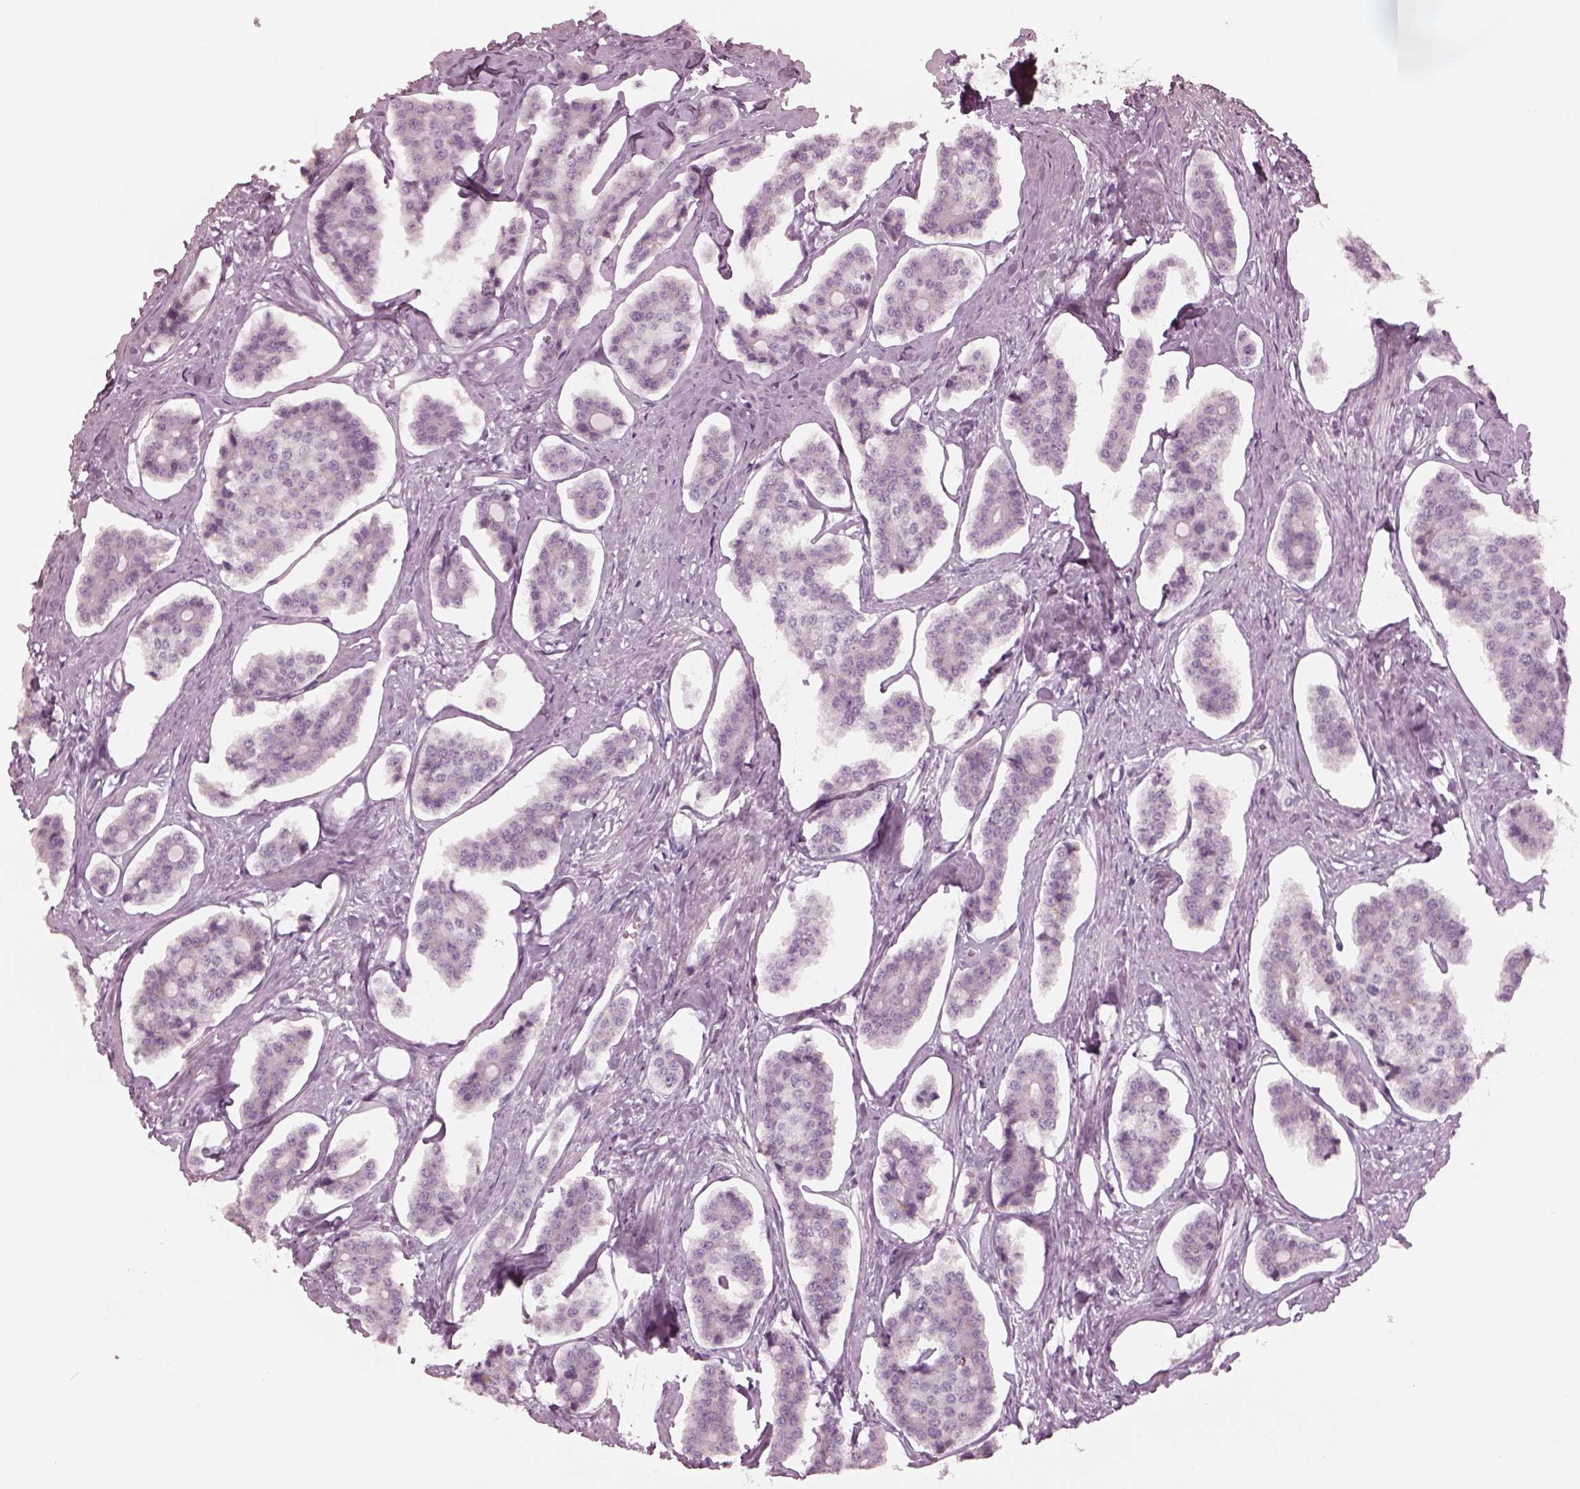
{"staining": {"intensity": "negative", "quantity": "none", "location": "none"}, "tissue": "carcinoid", "cell_type": "Tumor cells", "image_type": "cancer", "snomed": [{"axis": "morphology", "description": "Carcinoid, malignant, NOS"}, {"axis": "topography", "description": "Small intestine"}], "caption": "Tumor cells show no significant positivity in malignant carcinoid.", "gene": "KRTAP24-1", "patient": {"sex": "female", "age": 65}}